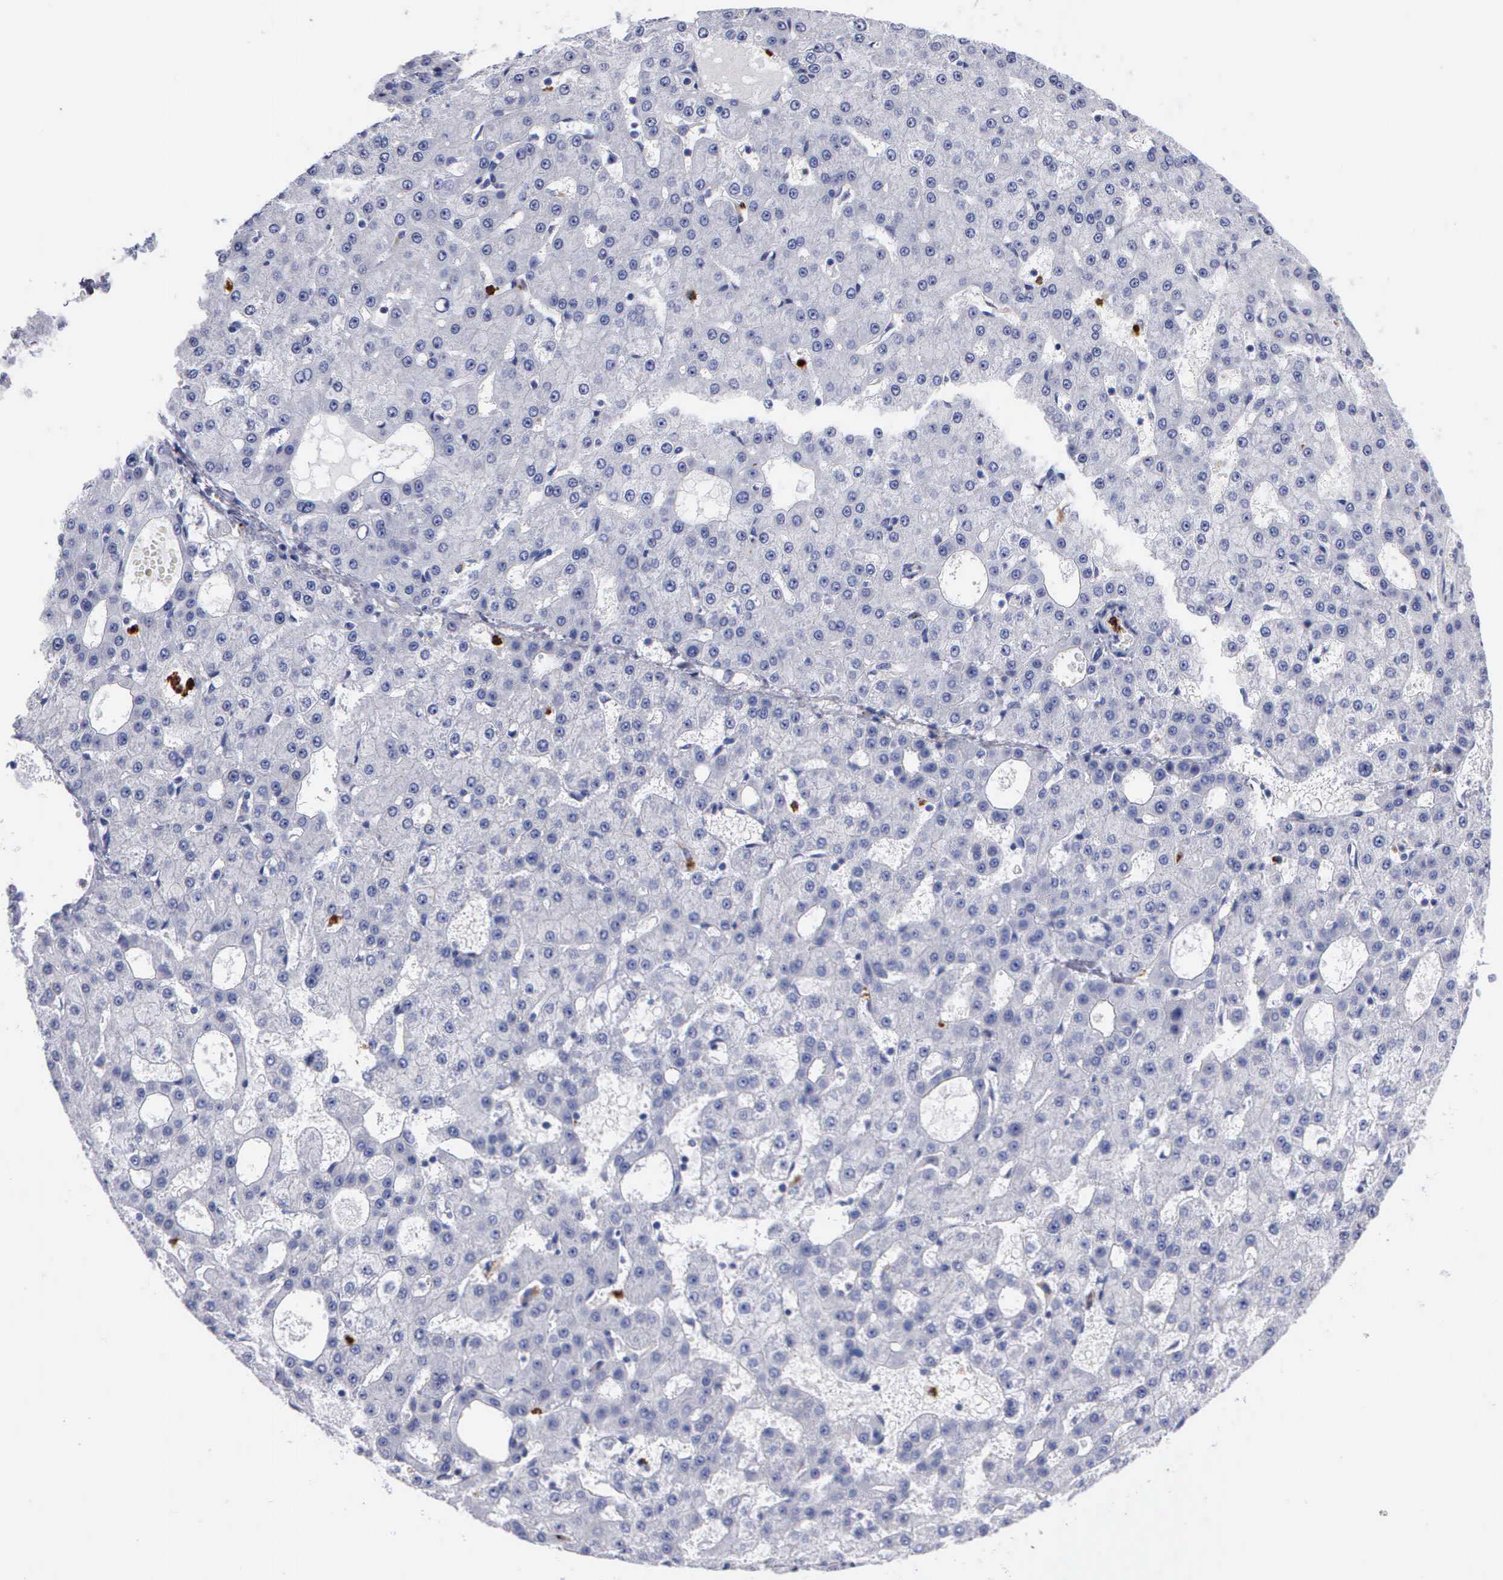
{"staining": {"intensity": "negative", "quantity": "none", "location": "none"}, "tissue": "liver cancer", "cell_type": "Tumor cells", "image_type": "cancer", "snomed": [{"axis": "morphology", "description": "Carcinoma, Hepatocellular, NOS"}, {"axis": "topography", "description": "Liver"}], "caption": "High power microscopy histopathology image of an IHC micrograph of liver hepatocellular carcinoma, revealing no significant staining in tumor cells.", "gene": "CTSG", "patient": {"sex": "male", "age": 47}}